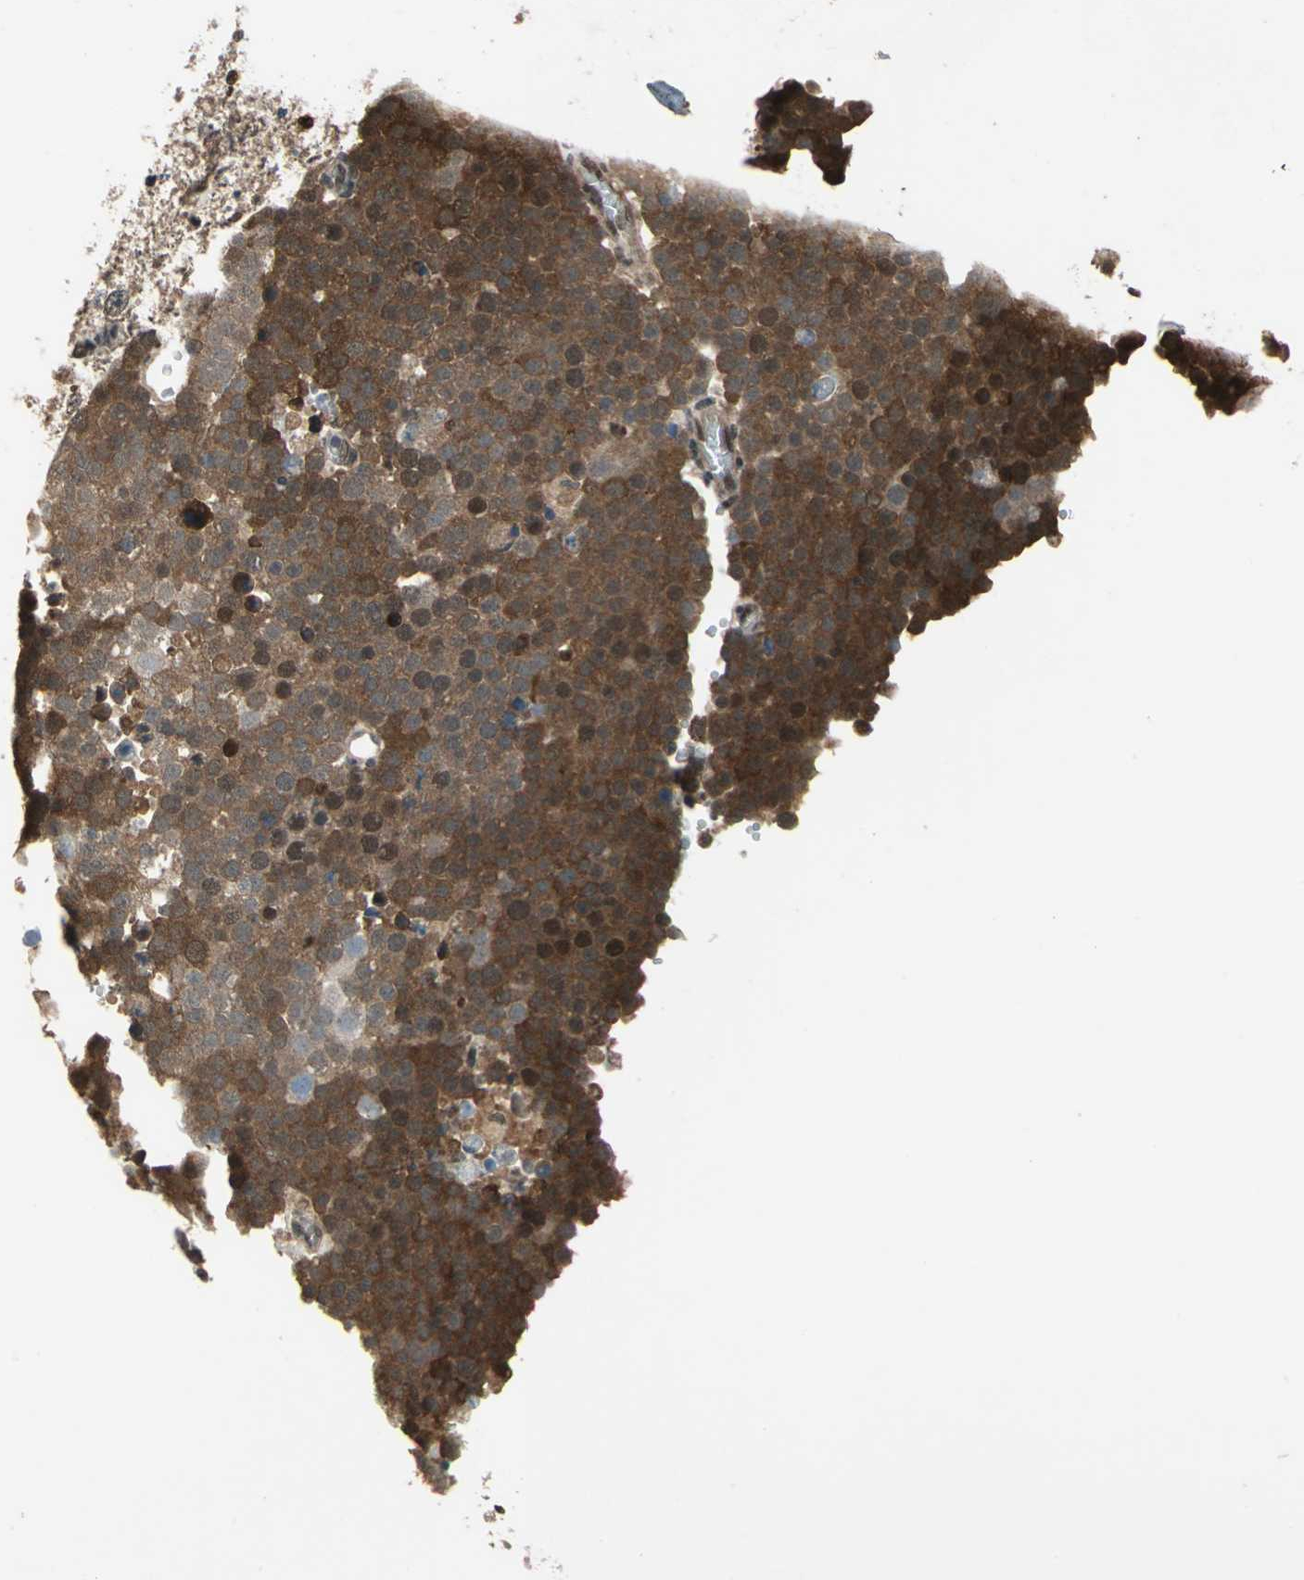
{"staining": {"intensity": "strong", "quantity": ">75%", "location": "cytoplasmic/membranous,nuclear"}, "tissue": "testis cancer", "cell_type": "Tumor cells", "image_type": "cancer", "snomed": [{"axis": "morphology", "description": "Seminoma, NOS"}, {"axis": "topography", "description": "Testis"}], "caption": "Human testis cancer stained with a protein marker shows strong staining in tumor cells.", "gene": "COPS5", "patient": {"sex": "male", "age": 71}}